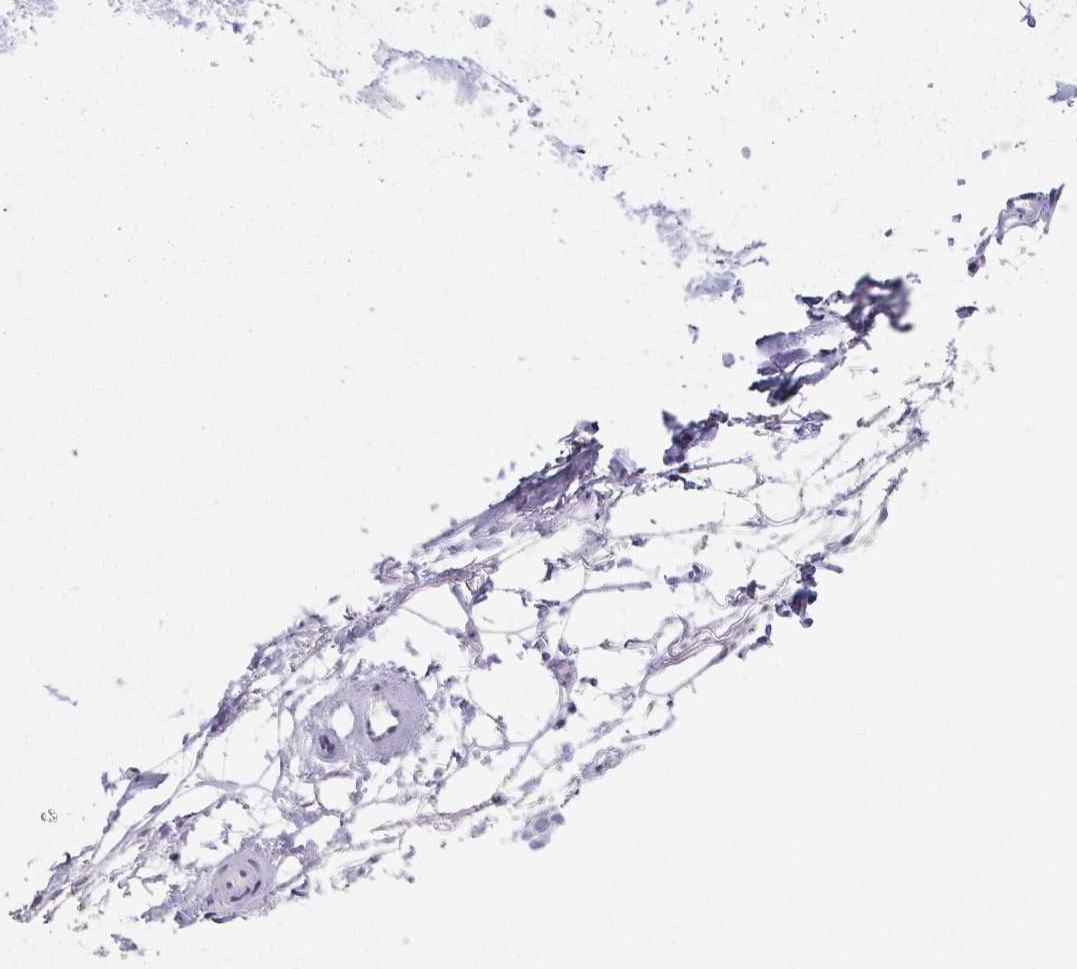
{"staining": {"intensity": "negative", "quantity": "none", "location": "none"}, "tissue": "adipose tissue", "cell_type": "Adipocytes", "image_type": "normal", "snomed": [{"axis": "morphology", "description": "Normal tissue, NOS"}, {"axis": "topography", "description": "Cartilage tissue"}], "caption": "Adipocytes are negative for protein expression in unremarkable human adipose tissue. The staining is performed using DAB (3,3'-diaminobenzidine) brown chromogen with nuclei counter-stained in using hematoxylin.", "gene": "REG4", "patient": {"sex": "male", "age": 65}}